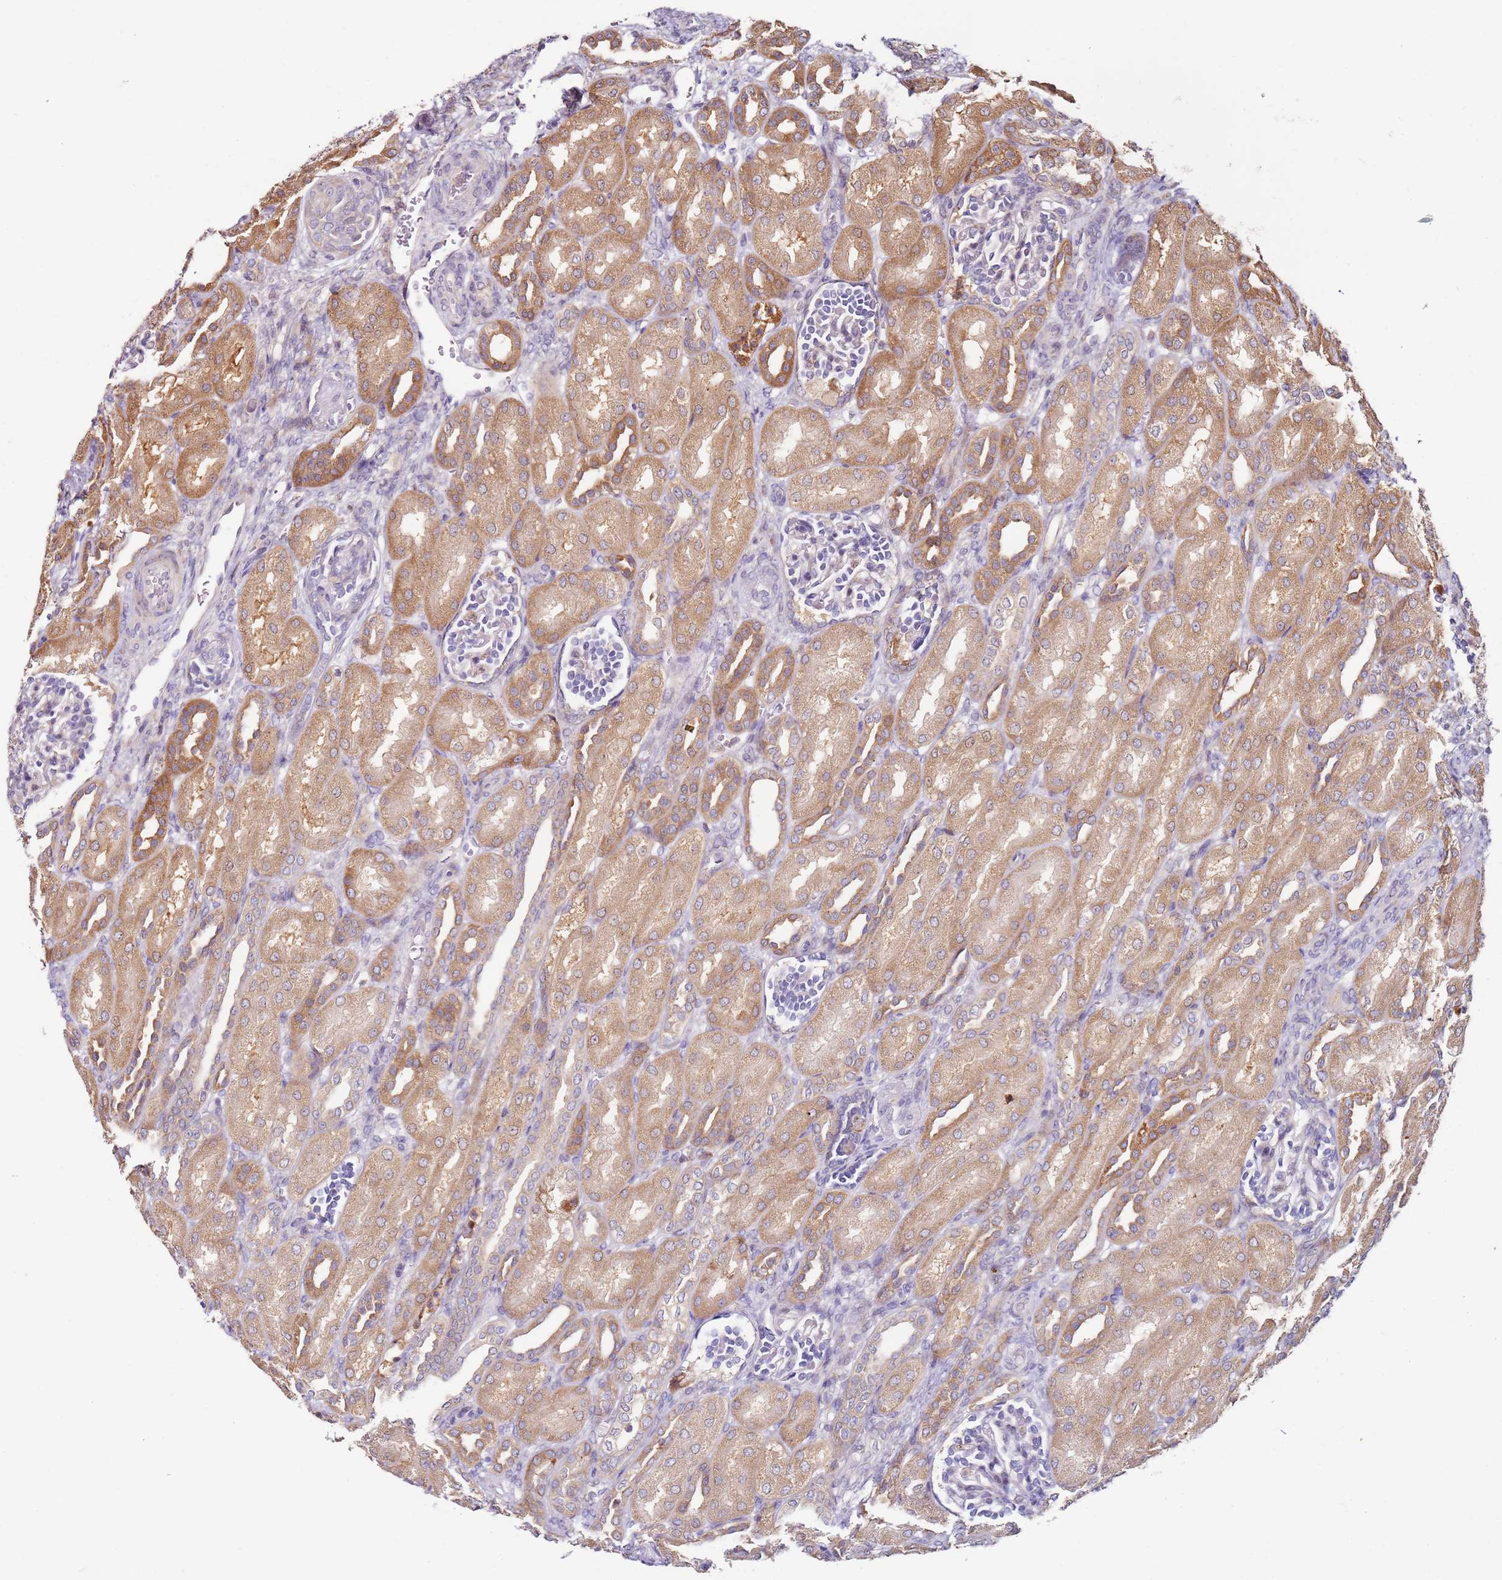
{"staining": {"intensity": "negative", "quantity": "none", "location": "none"}, "tissue": "kidney", "cell_type": "Cells in glomeruli", "image_type": "normal", "snomed": [{"axis": "morphology", "description": "Normal tissue, NOS"}, {"axis": "morphology", "description": "Neoplasm, malignant, NOS"}, {"axis": "topography", "description": "Kidney"}], "caption": "Immunohistochemistry (IHC) of unremarkable human kidney shows no positivity in cells in glomeruli.", "gene": "CNOT9", "patient": {"sex": "female", "age": 1}}